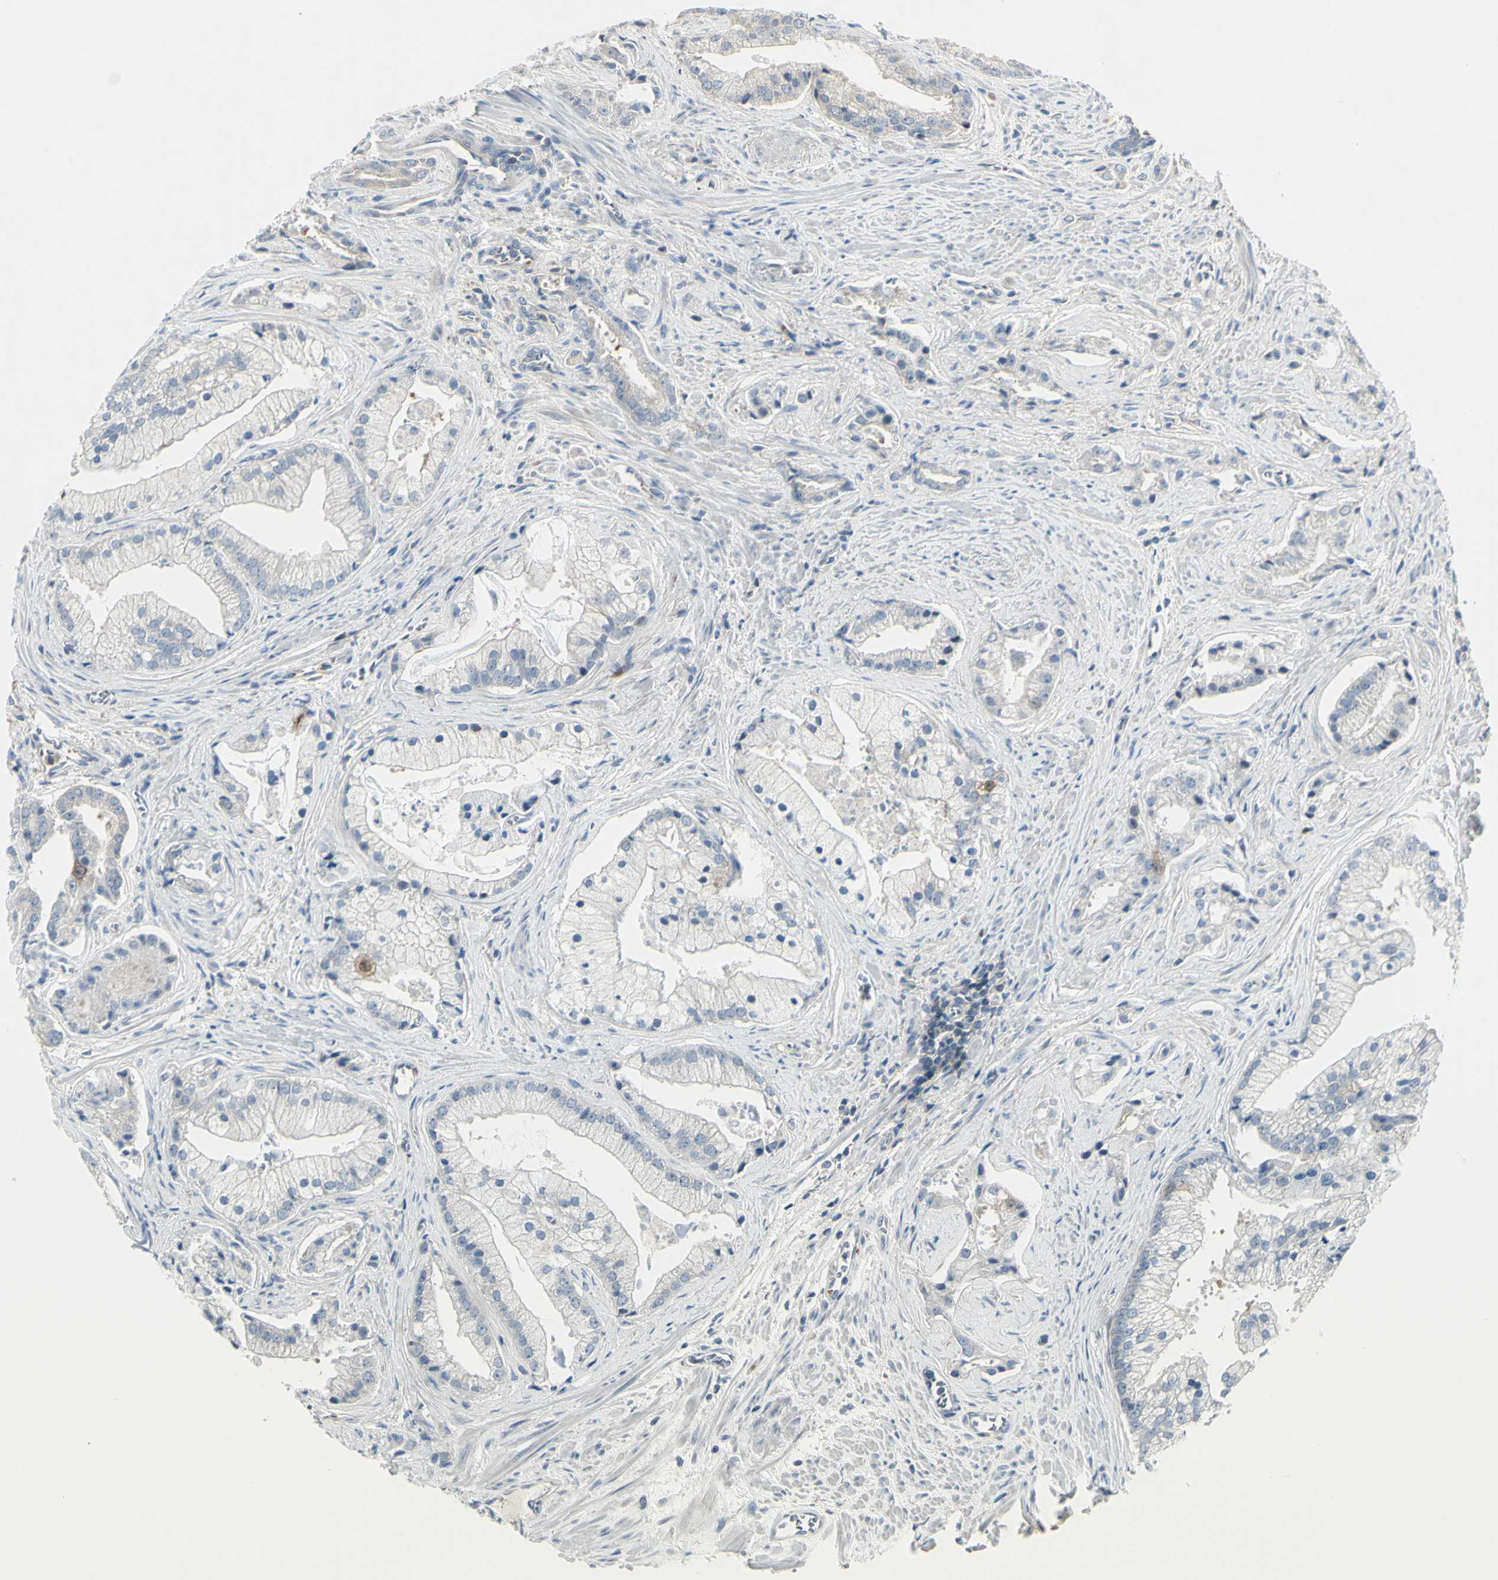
{"staining": {"intensity": "negative", "quantity": "none", "location": "none"}, "tissue": "prostate cancer", "cell_type": "Tumor cells", "image_type": "cancer", "snomed": [{"axis": "morphology", "description": "Adenocarcinoma, High grade"}, {"axis": "topography", "description": "Prostate"}], "caption": "Tumor cells show no significant protein positivity in prostate cancer. Brightfield microscopy of IHC stained with DAB (brown) and hematoxylin (blue), captured at high magnification.", "gene": "CCNB2", "patient": {"sex": "male", "age": 67}}